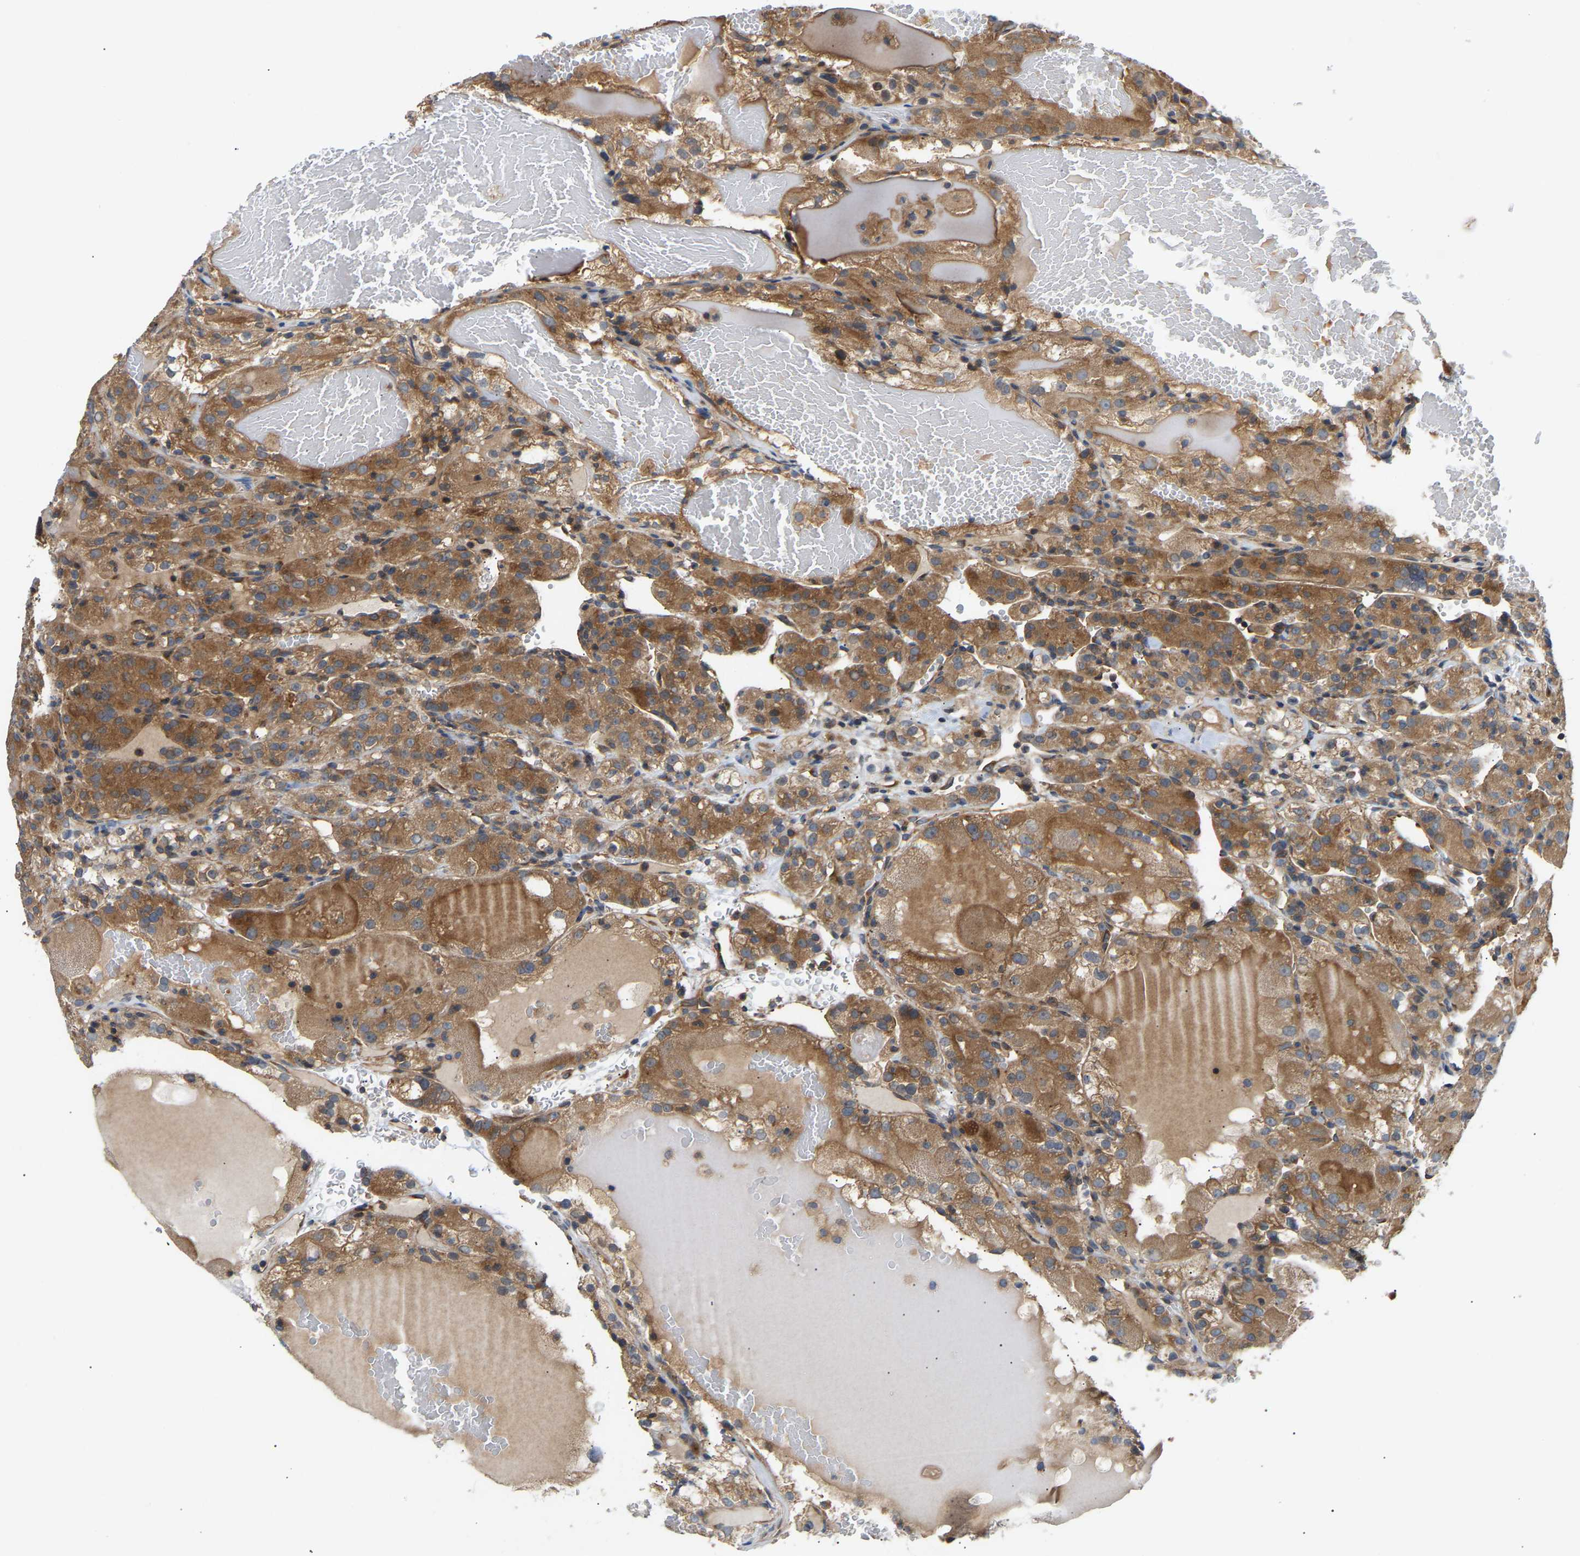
{"staining": {"intensity": "moderate", "quantity": ">75%", "location": "cytoplasmic/membranous"}, "tissue": "renal cancer", "cell_type": "Tumor cells", "image_type": "cancer", "snomed": [{"axis": "morphology", "description": "Normal tissue, NOS"}, {"axis": "morphology", "description": "Adenocarcinoma, NOS"}, {"axis": "topography", "description": "Kidney"}], "caption": "Immunohistochemical staining of renal cancer exhibits moderate cytoplasmic/membranous protein expression in about >75% of tumor cells. The protein is shown in brown color, while the nuclei are stained blue.", "gene": "LAPTM4B", "patient": {"sex": "male", "age": 61}}